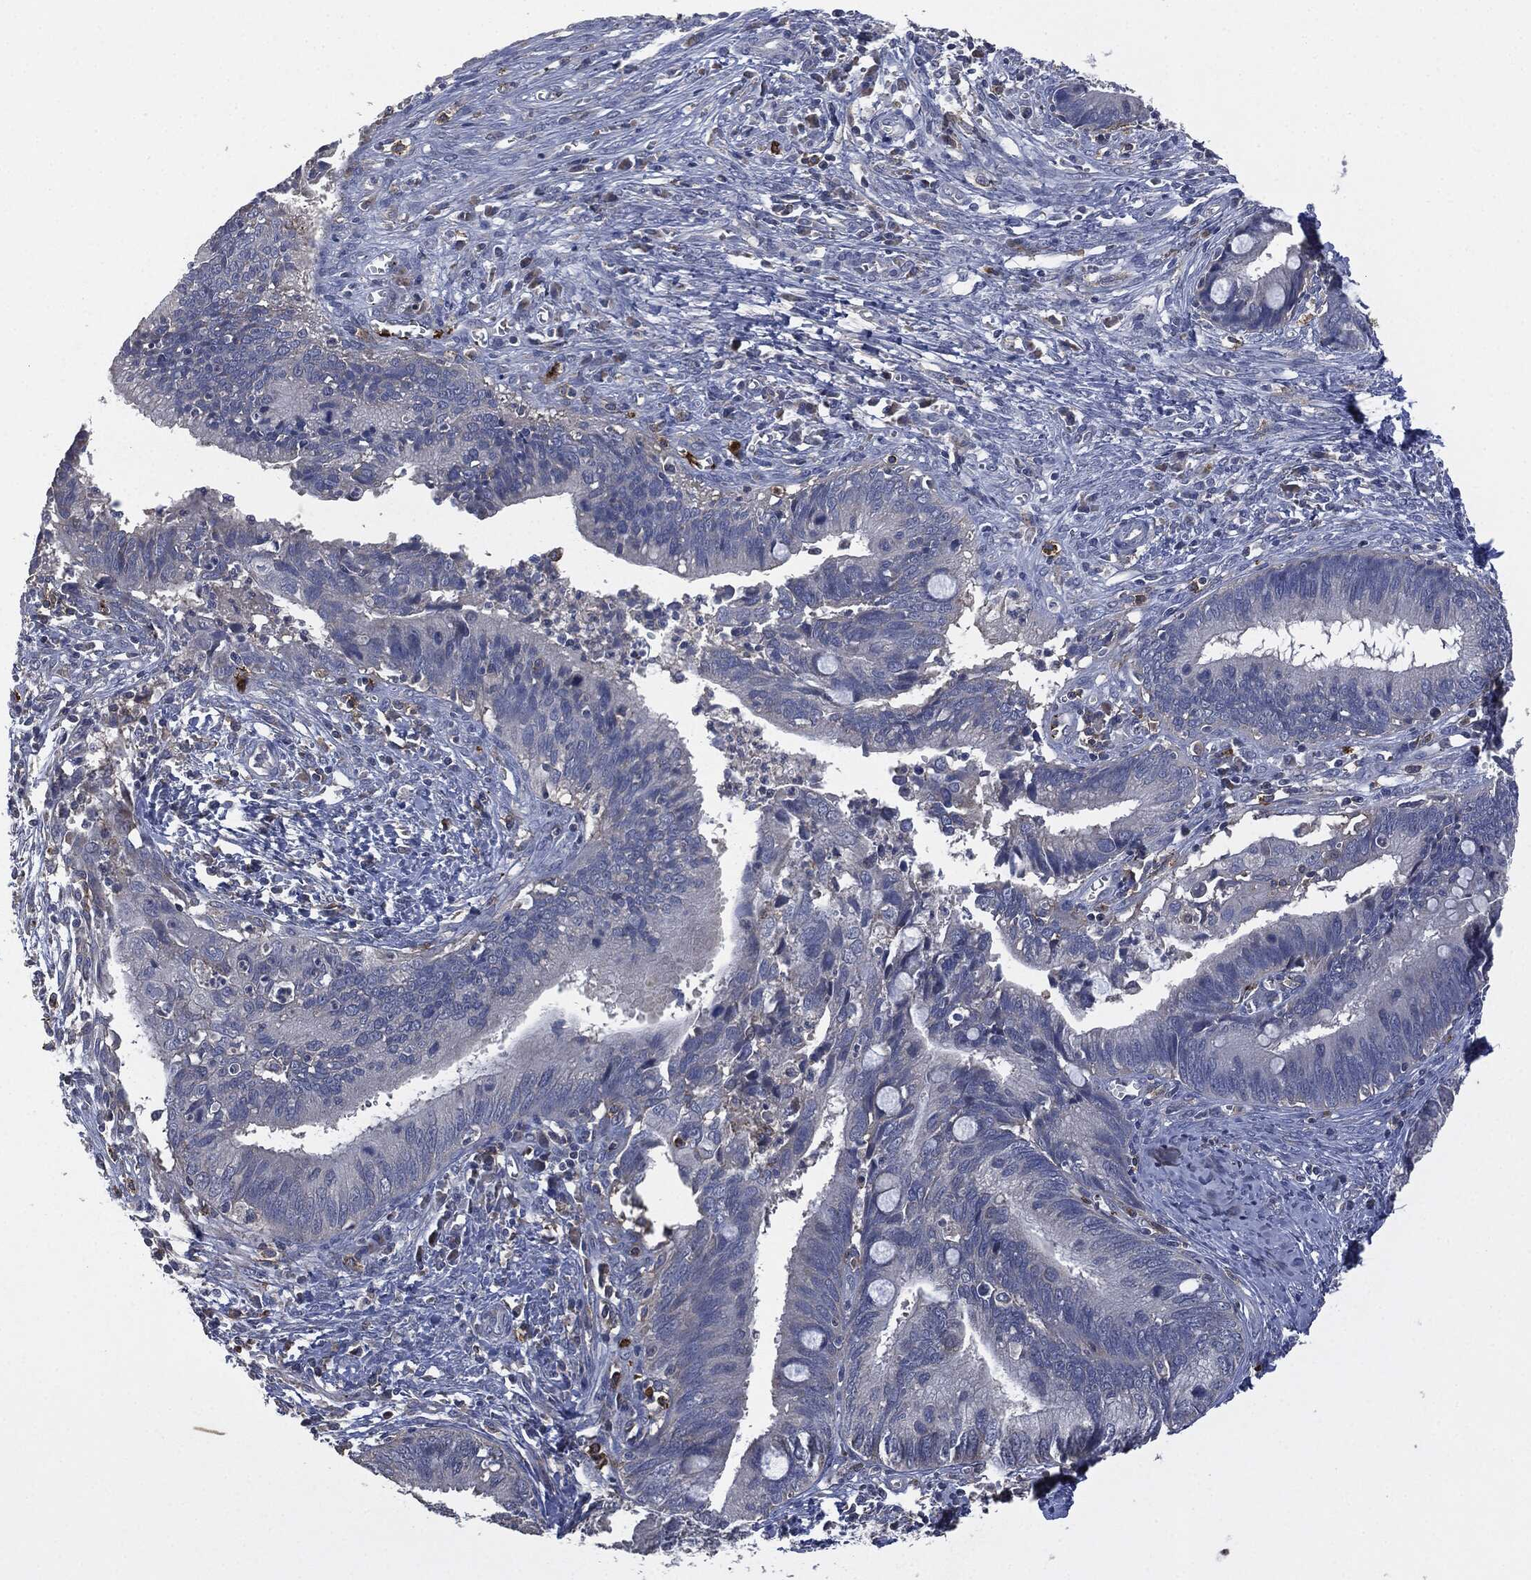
{"staining": {"intensity": "negative", "quantity": "none", "location": "none"}, "tissue": "cervical cancer", "cell_type": "Tumor cells", "image_type": "cancer", "snomed": [{"axis": "morphology", "description": "Adenocarcinoma, NOS"}, {"axis": "topography", "description": "Cervix"}], "caption": "An immunohistochemistry (IHC) micrograph of adenocarcinoma (cervical) is shown. There is no staining in tumor cells of adenocarcinoma (cervical).", "gene": "CD33", "patient": {"sex": "female", "age": 42}}